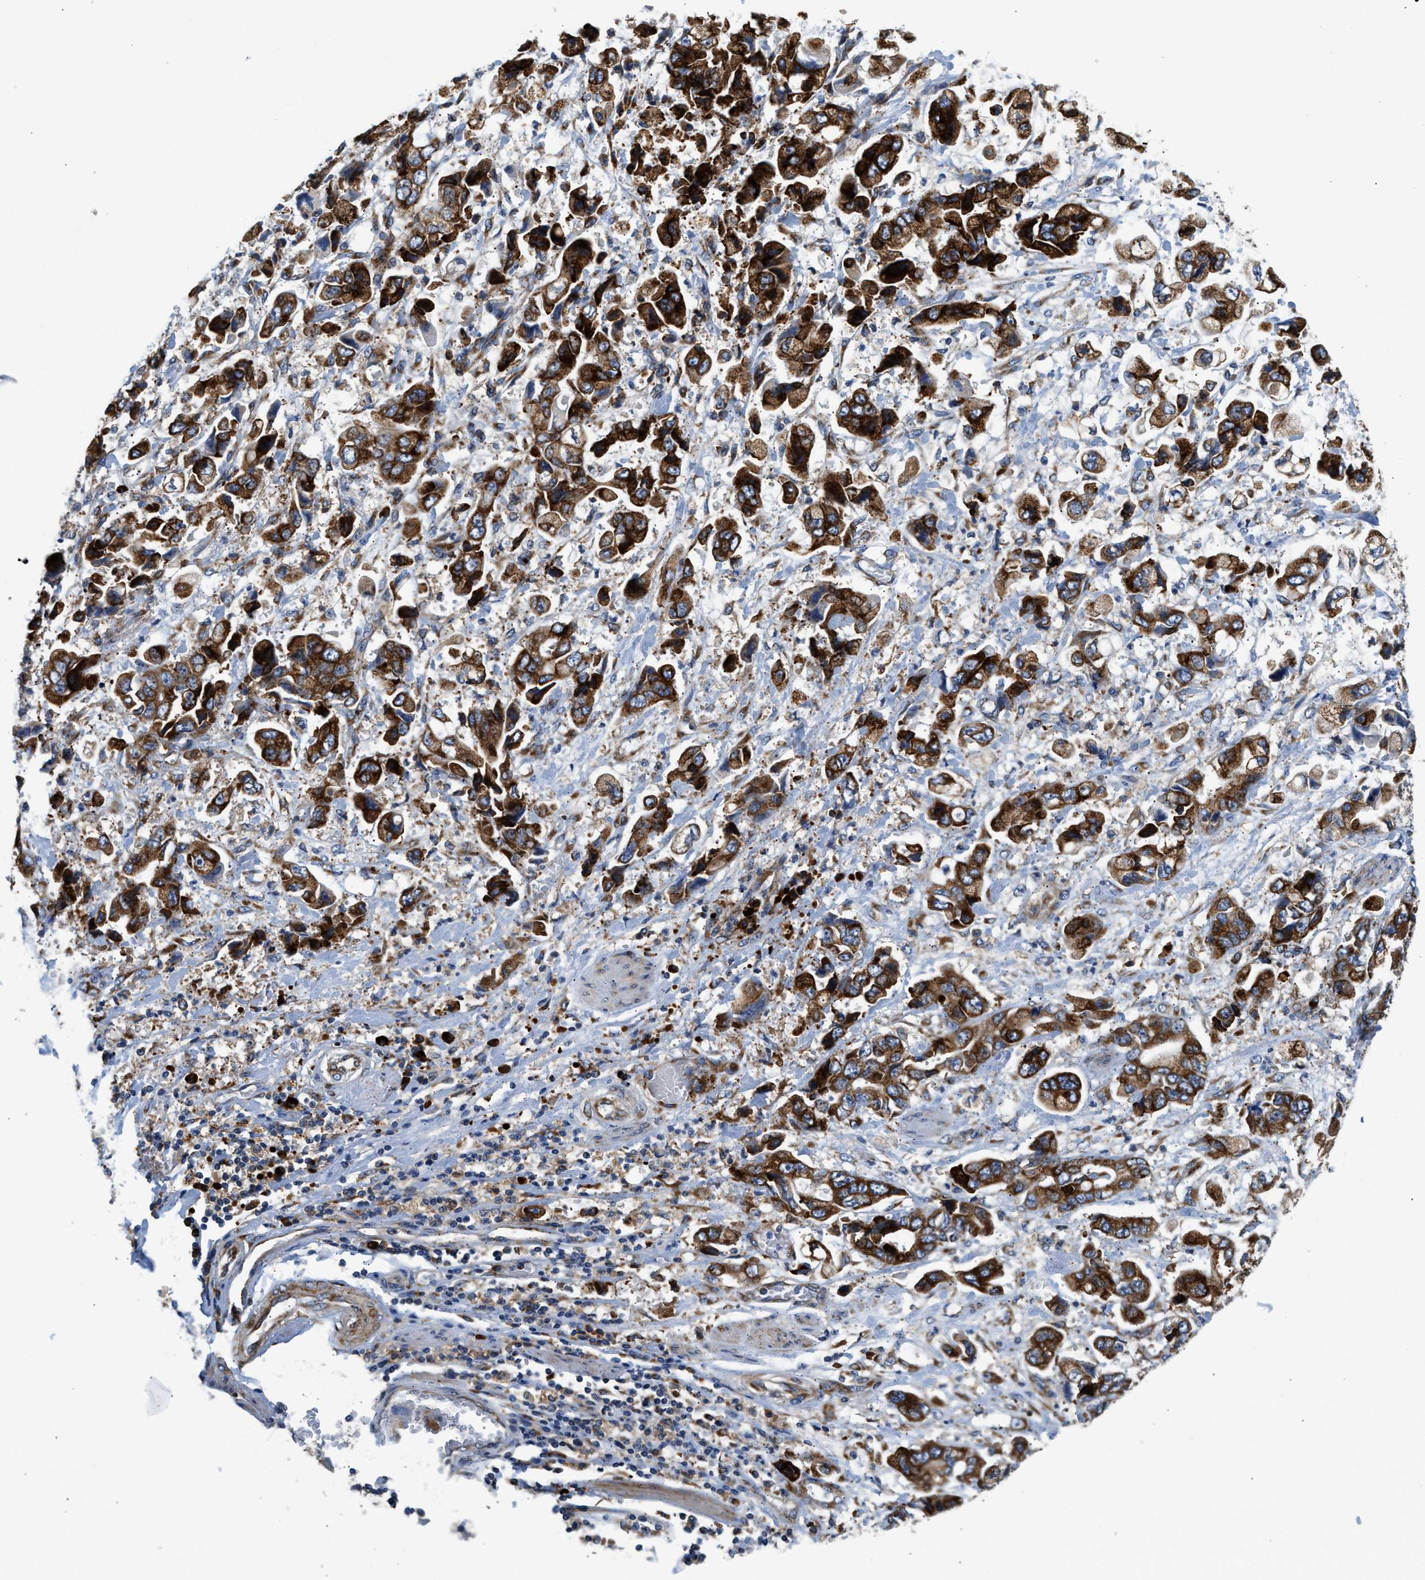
{"staining": {"intensity": "strong", "quantity": ">75%", "location": "cytoplasmic/membranous"}, "tissue": "stomach cancer", "cell_type": "Tumor cells", "image_type": "cancer", "snomed": [{"axis": "morphology", "description": "Normal tissue, NOS"}, {"axis": "morphology", "description": "Adenocarcinoma, NOS"}, {"axis": "topography", "description": "Stomach"}], "caption": "Adenocarcinoma (stomach) stained with a protein marker demonstrates strong staining in tumor cells.", "gene": "AMZ1", "patient": {"sex": "male", "age": 62}}